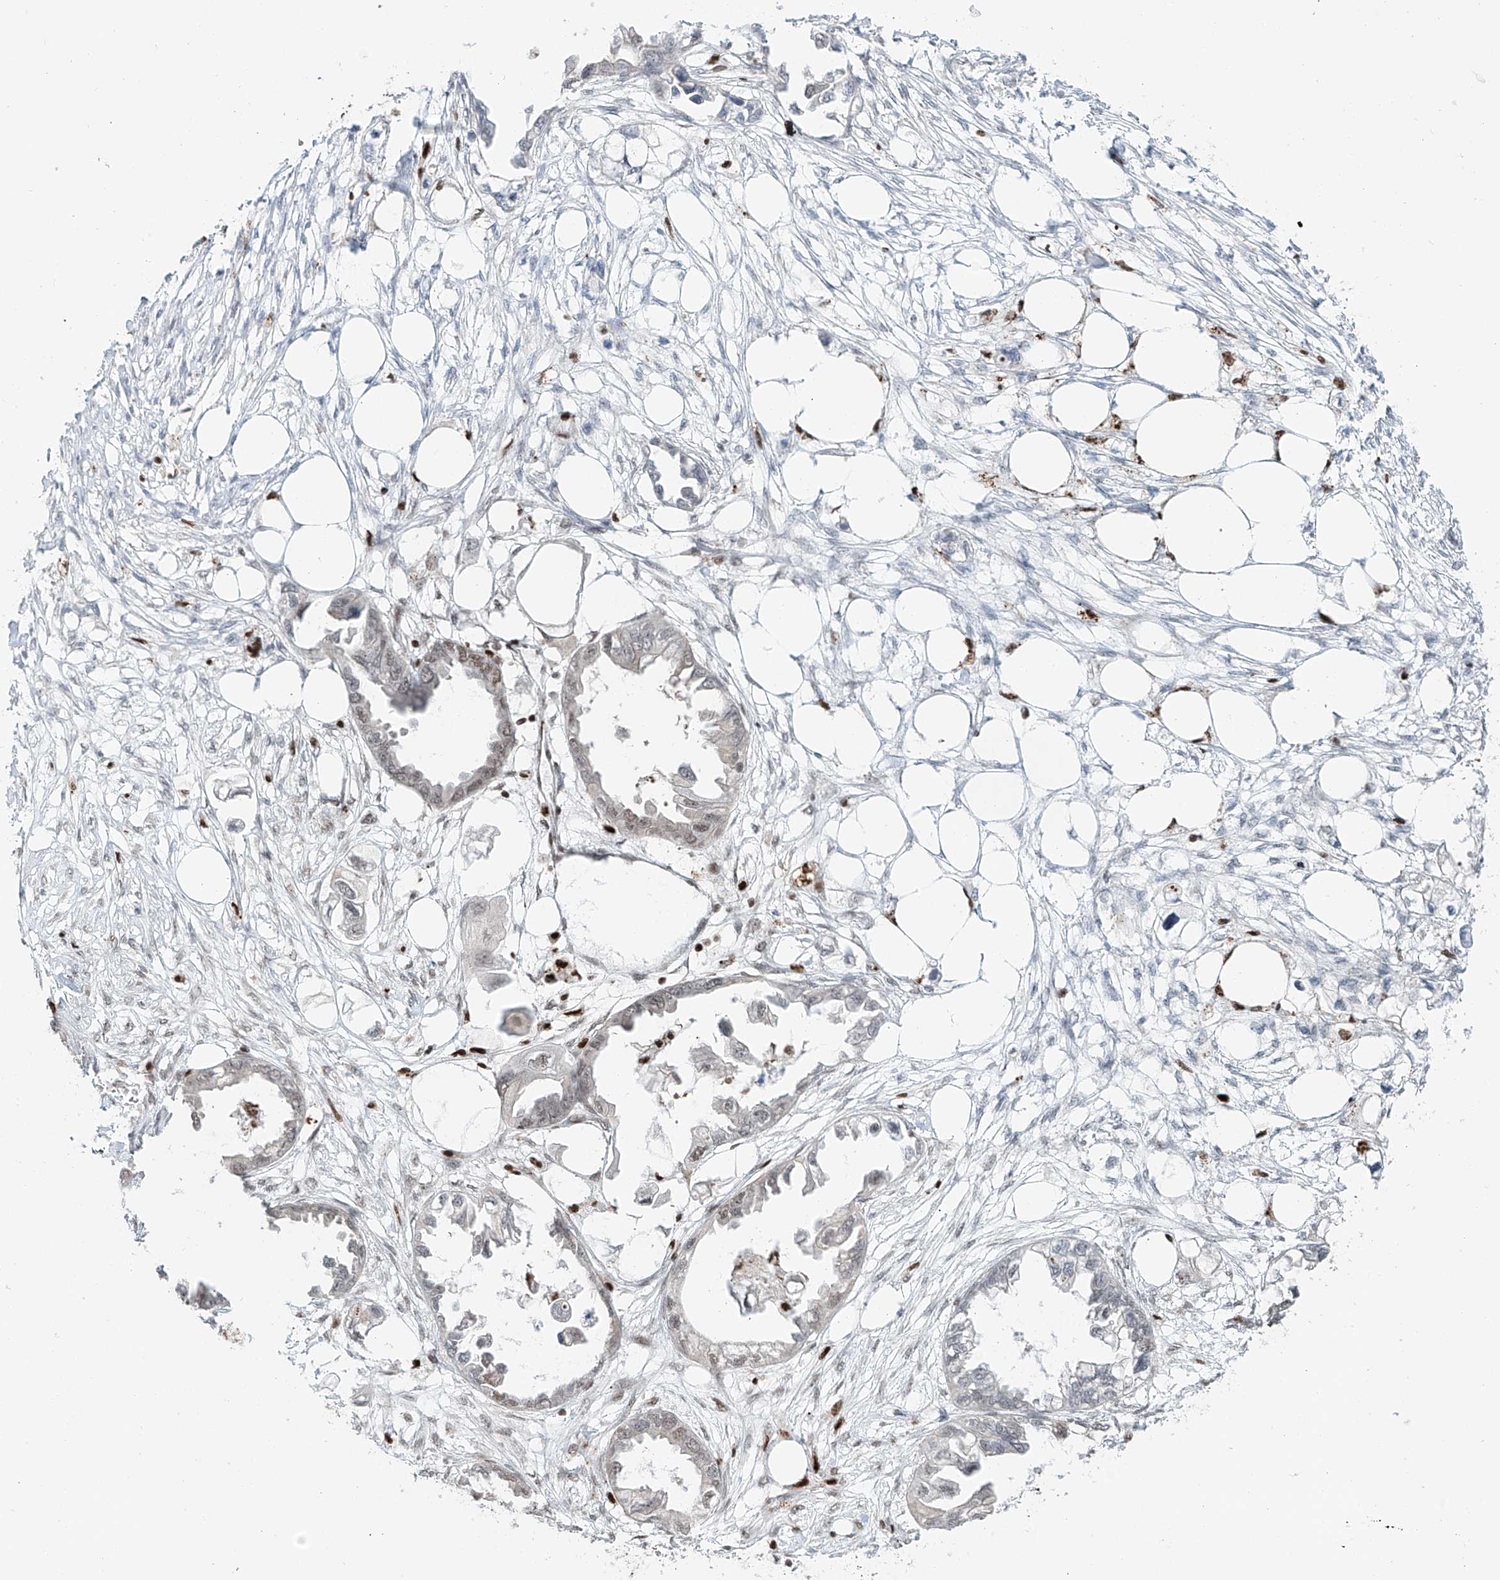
{"staining": {"intensity": "negative", "quantity": "none", "location": "none"}, "tissue": "endometrial cancer", "cell_type": "Tumor cells", "image_type": "cancer", "snomed": [{"axis": "morphology", "description": "Adenocarcinoma, NOS"}, {"axis": "morphology", "description": "Adenocarcinoma, metastatic, NOS"}, {"axis": "topography", "description": "Adipose tissue"}, {"axis": "topography", "description": "Endometrium"}], "caption": "Immunohistochemistry histopathology image of adenocarcinoma (endometrial) stained for a protein (brown), which shows no expression in tumor cells. (Brightfield microscopy of DAB IHC at high magnification).", "gene": "DZIP1L", "patient": {"sex": "female", "age": 67}}